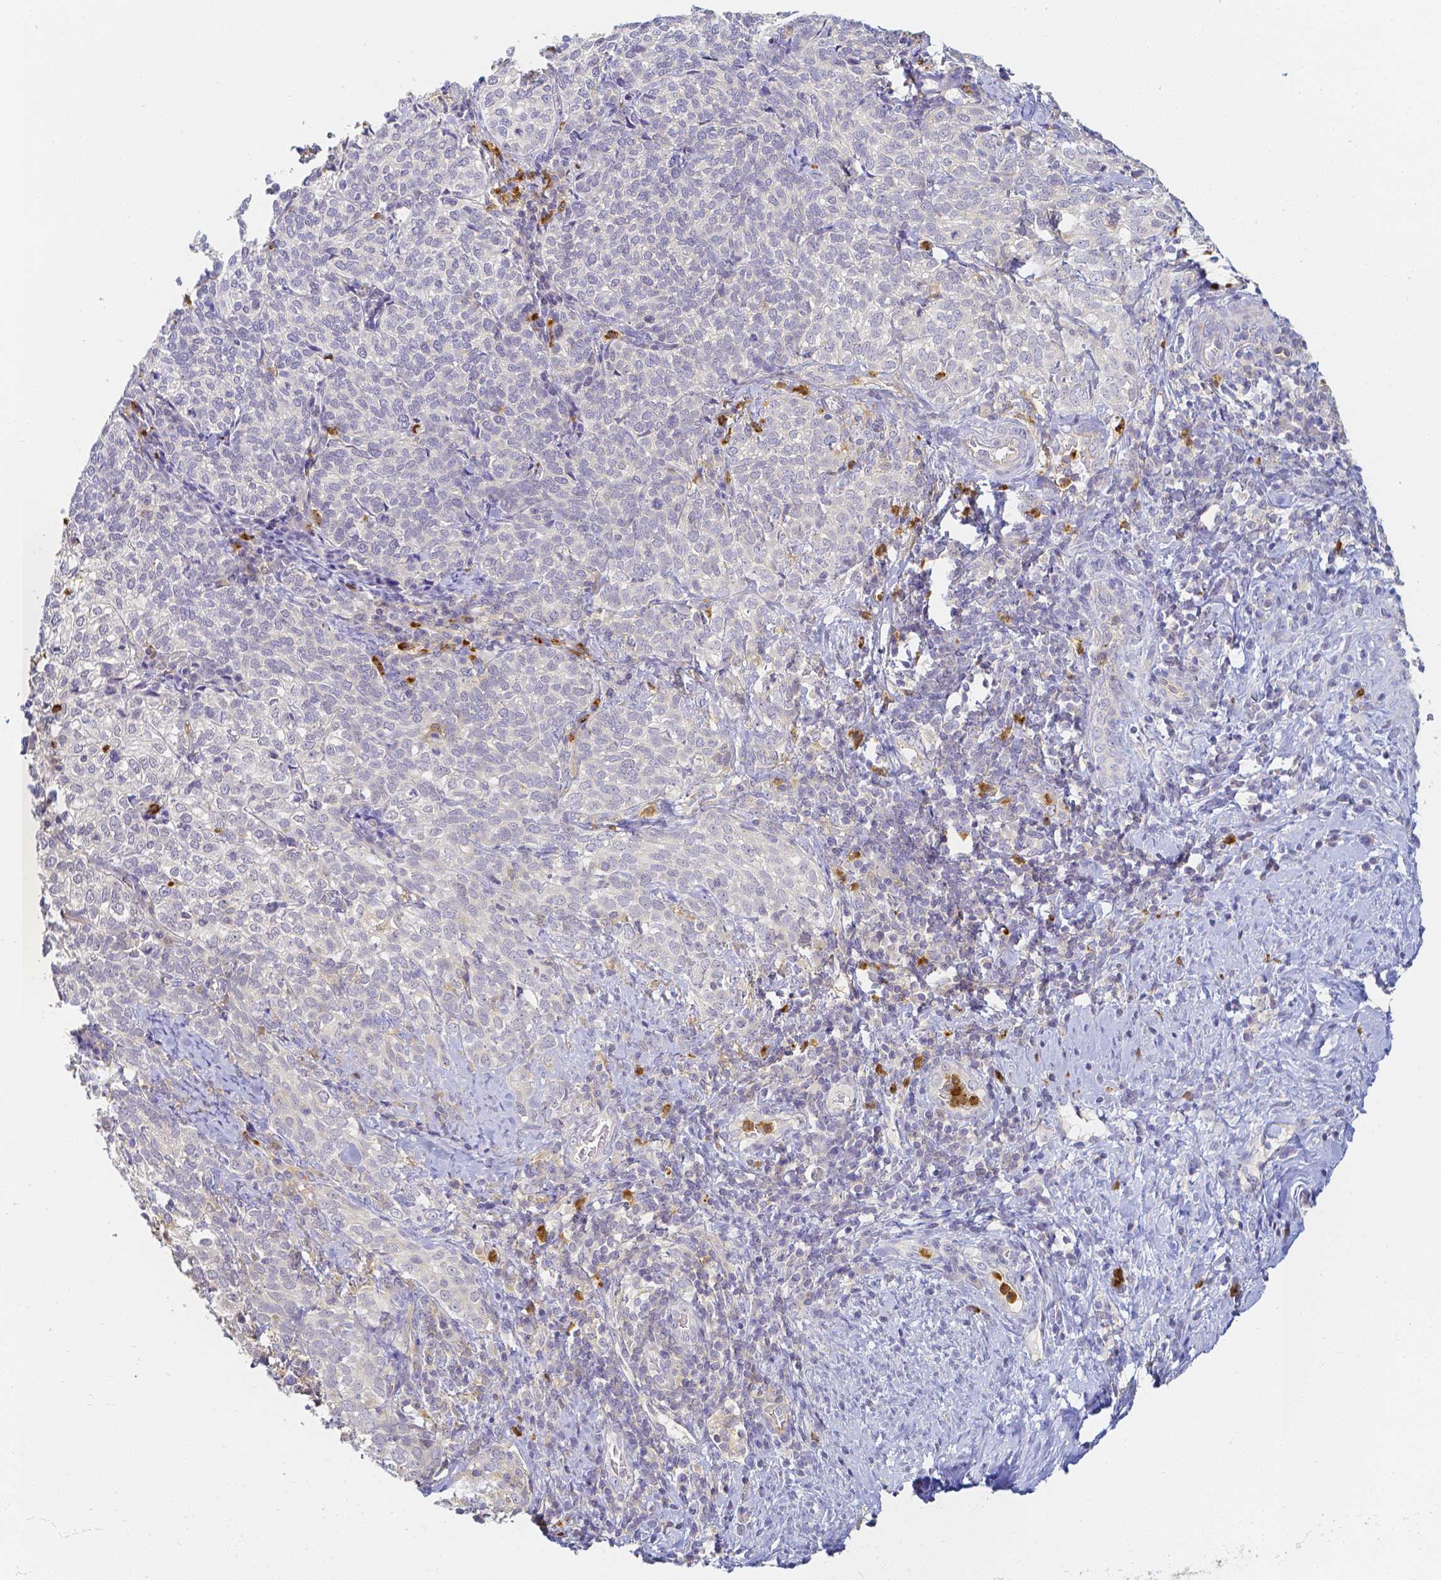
{"staining": {"intensity": "negative", "quantity": "none", "location": "none"}, "tissue": "cervical cancer", "cell_type": "Tumor cells", "image_type": "cancer", "snomed": [{"axis": "morphology", "description": "Normal tissue, NOS"}, {"axis": "morphology", "description": "Squamous cell carcinoma, NOS"}, {"axis": "topography", "description": "Vagina"}, {"axis": "topography", "description": "Cervix"}], "caption": "Immunohistochemistry (IHC) of cervical squamous cell carcinoma exhibits no positivity in tumor cells.", "gene": "KCNH1", "patient": {"sex": "female", "age": 45}}